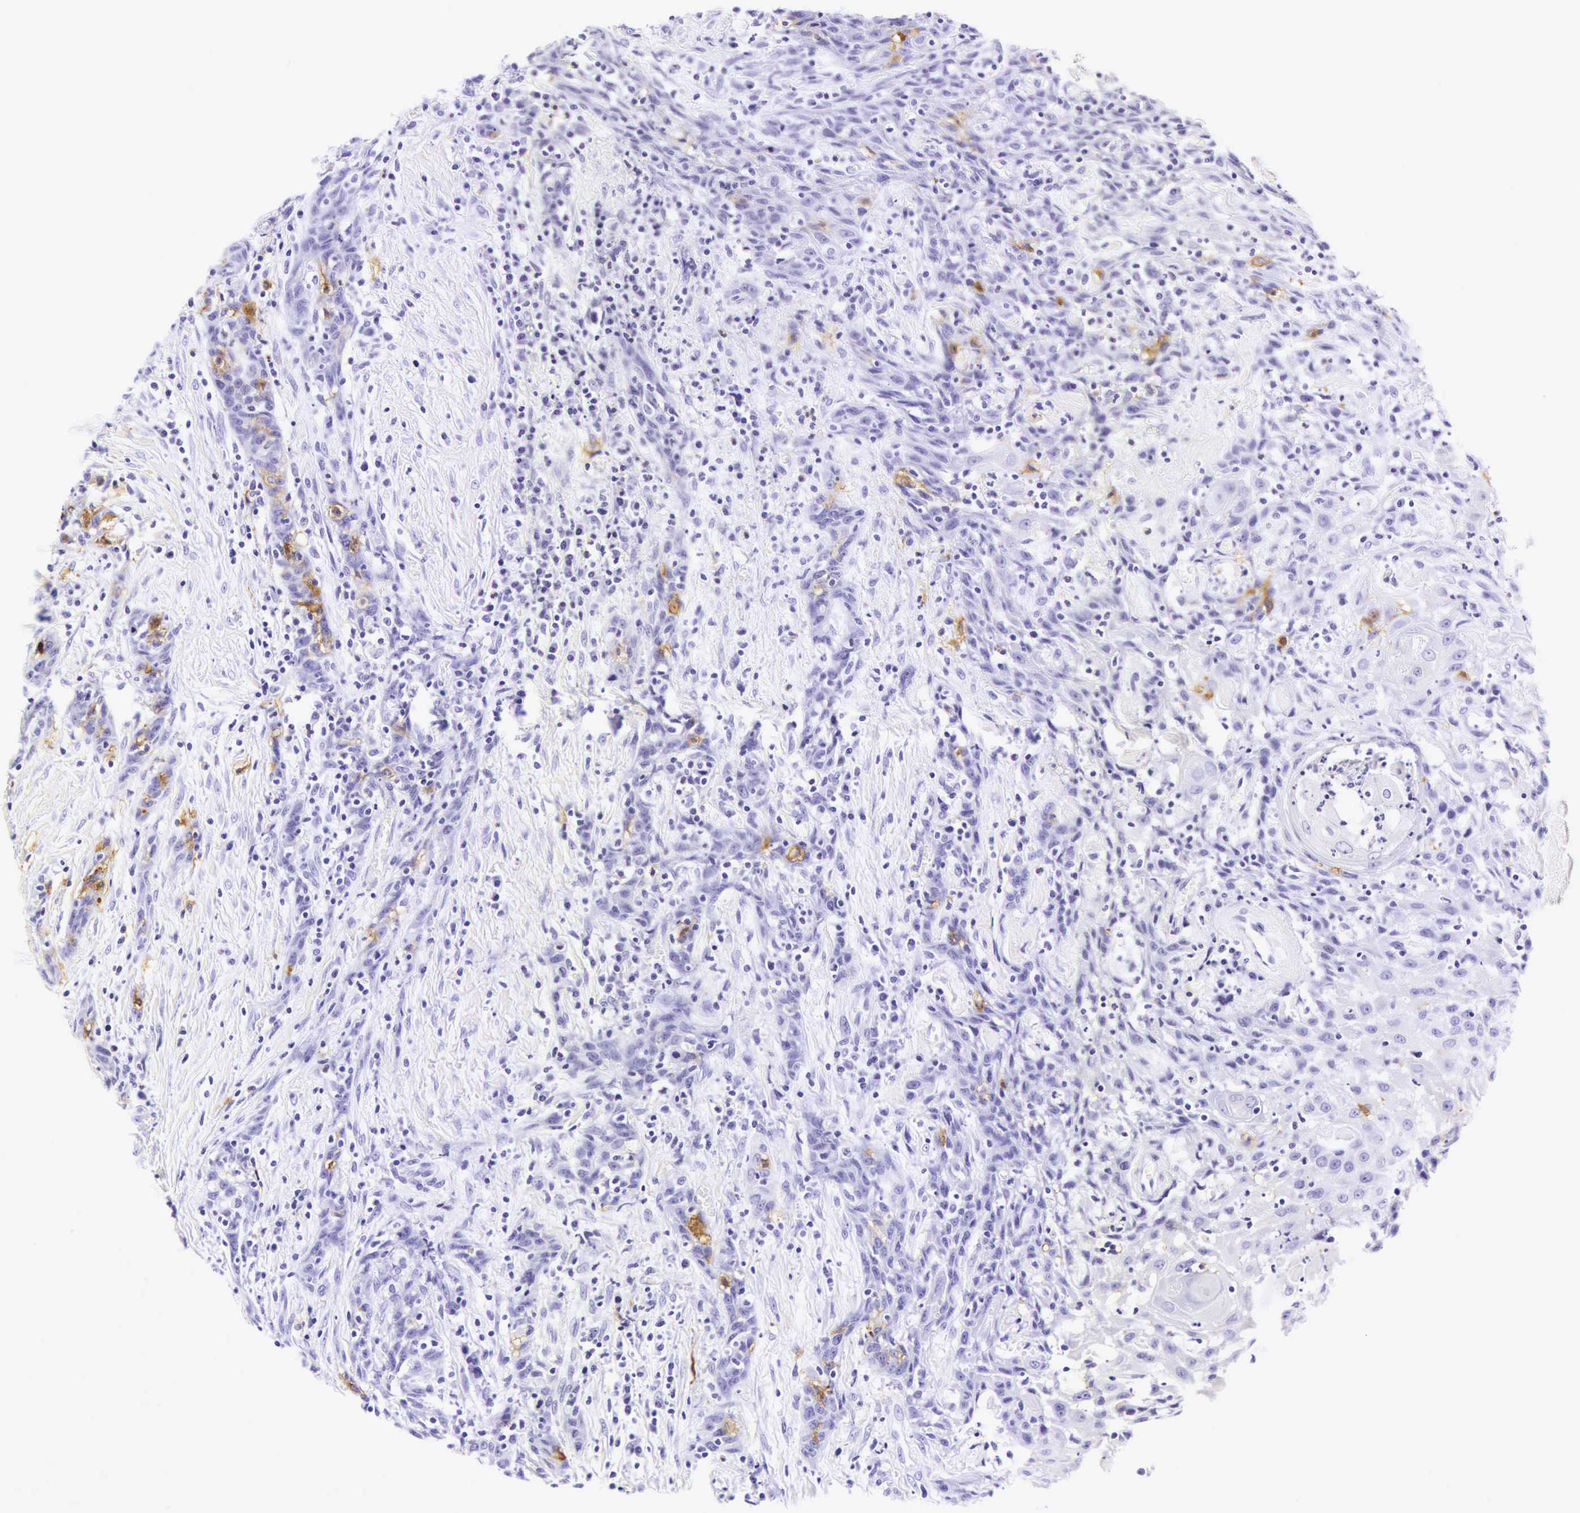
{"staining": {"intensity": "weak", "quantity": "<25%", "location": "cytoplasmic/membranous"}, "tissue": "head and neck cancer", "cell_type": "Tumor cells", "image_type": "cancer", "snomed": [{"axis": "morphology", "description": "Squamous cell carcinoma, NOS"}, {"axis": "topography", "description": "Oral tissue"}, {"axis": "topography", "description": "Head-Neck"}], "caption": "Immunohistochemical staining of human squamous cell carcinoma (head and neck) shows no significant positivity in tumor cells.", "gene": "CD1A", "patient": {"sex": "female", "age": 82}}